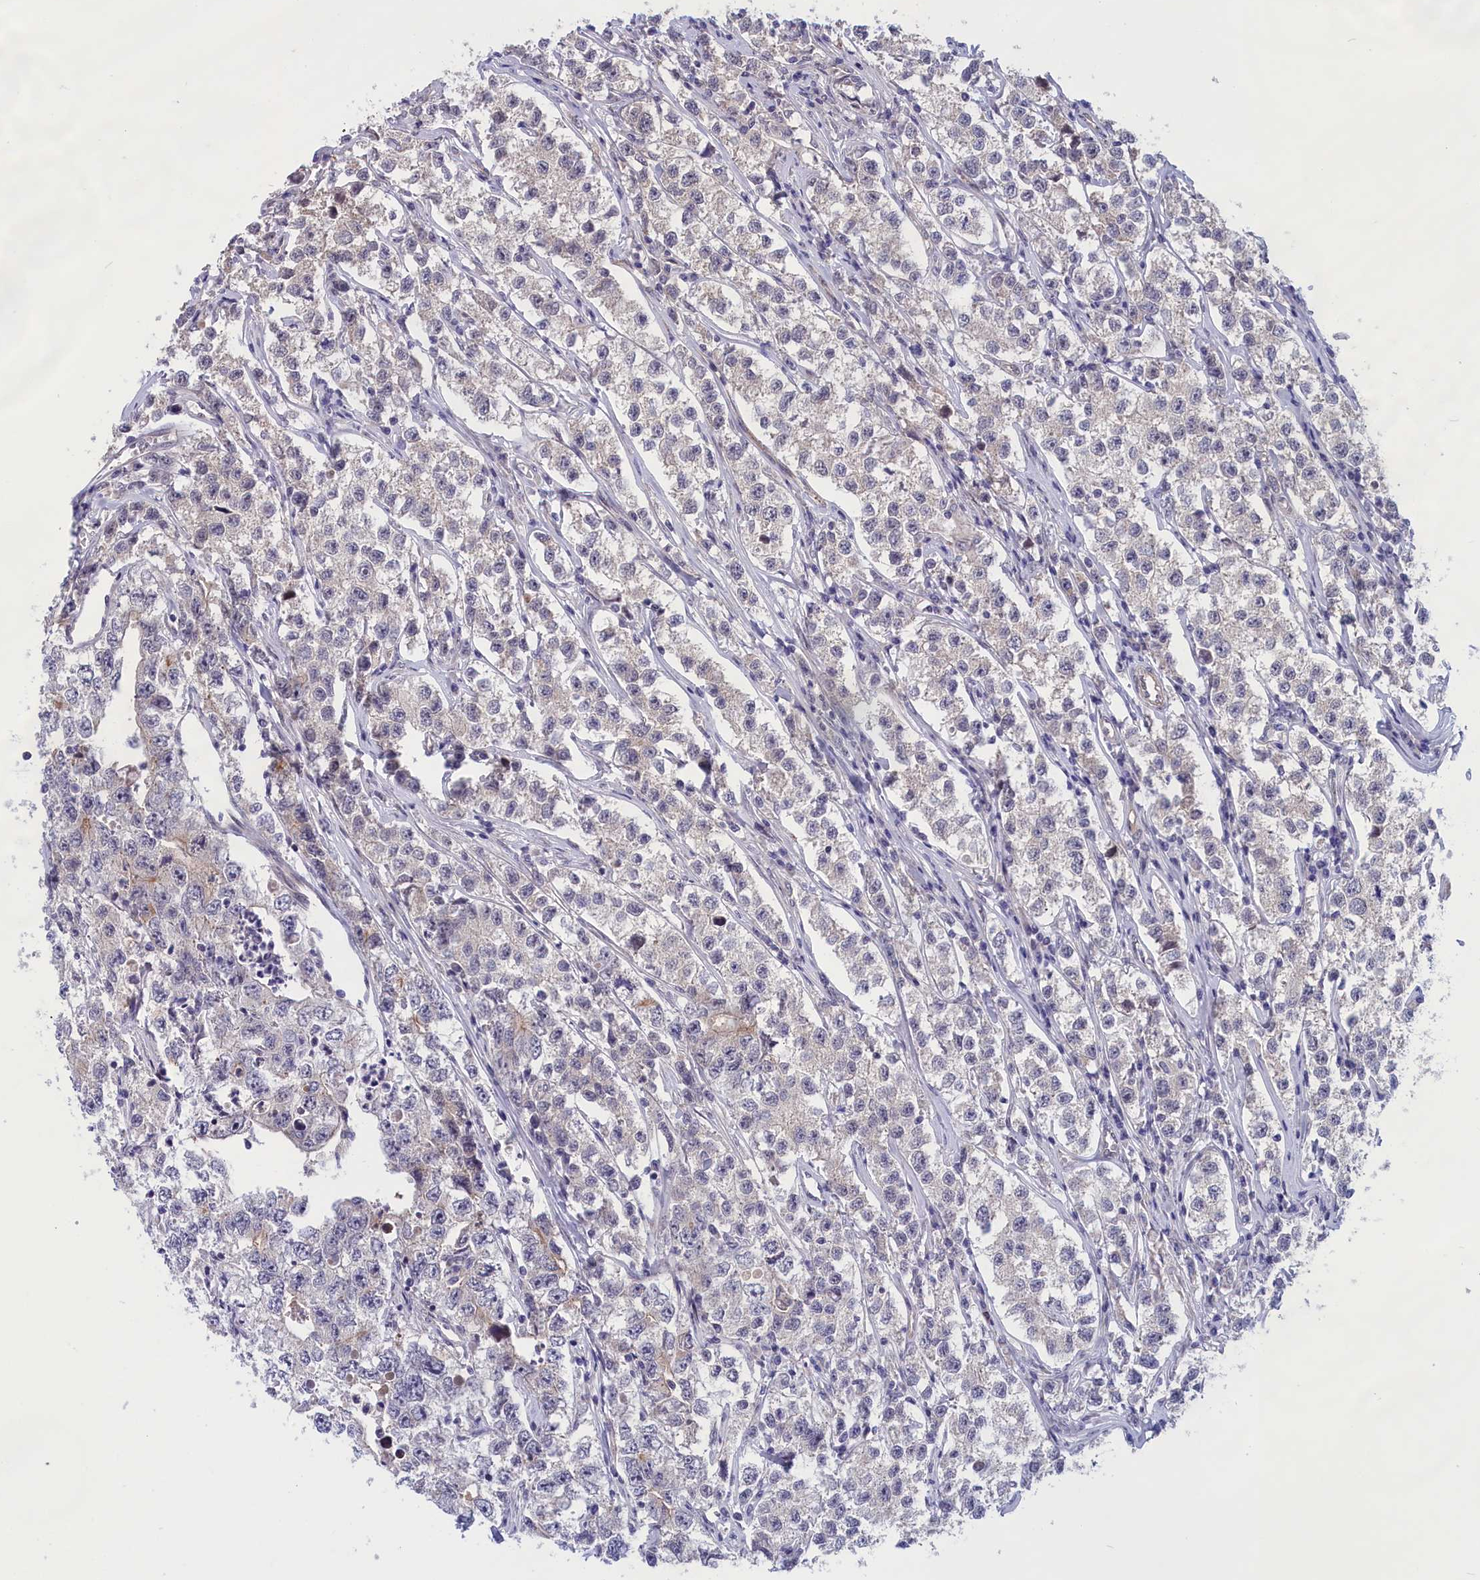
{"staining": {"intensity": "weak", "quantity": "<25%", "location": "cytoplasmic/membranous"}, "tissue": "testis cancer", "cell_type": "Tumor cells", "image_type": "cancer", "snomed": [{"axis": "morphology", "description": "Seminoma, NOS"}, {"axis": "morphology", "description": "Carcinoma, Embryonal, NOS"}, {"axis": "topography", "description": "Testis"}], "caption": "IHC histopathology image of testis seminoma stained for a protein (brown), which reveals no staining in tumor cells.", "gene": "IGFALS", "patient": {"sex": "male", "age": 43}}